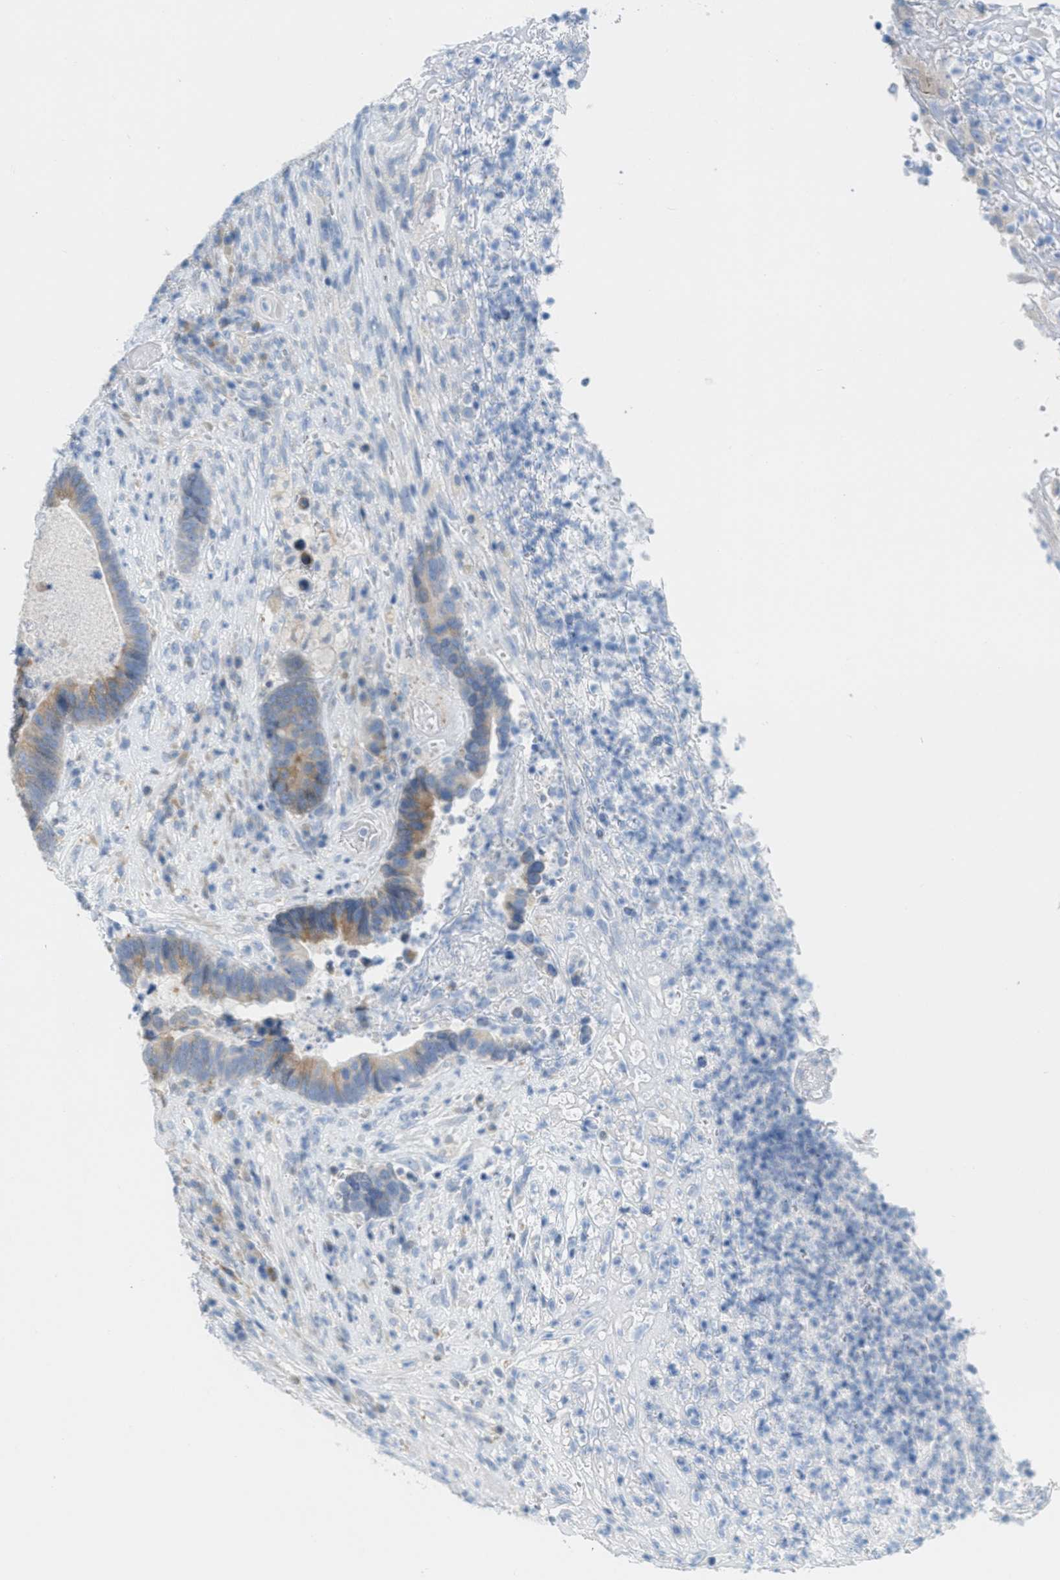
{"staining": {"intensity": "strong", "quantity": "25%-75%", "location": "cytoplasmic/membranous"}, "tissue": "colorectal cancer", "cell_type": "Tumor cells", "image_type": "cancer", "snomed": [{"axis": "morphology", "description": "Adenocarcinoma, NOS"}, {"axis": "topography", "description": "Rectum"}], "caption": "High-power microscopy captured an immunohistochemistry (IHC) image of colorectal adenocarcinoma, revealing strong cytoplasmic/membranous staining in approximately 25%-75% of tumor cells.", "gene": "TEX264", "patient": {"sex": "female", "age": 89}}